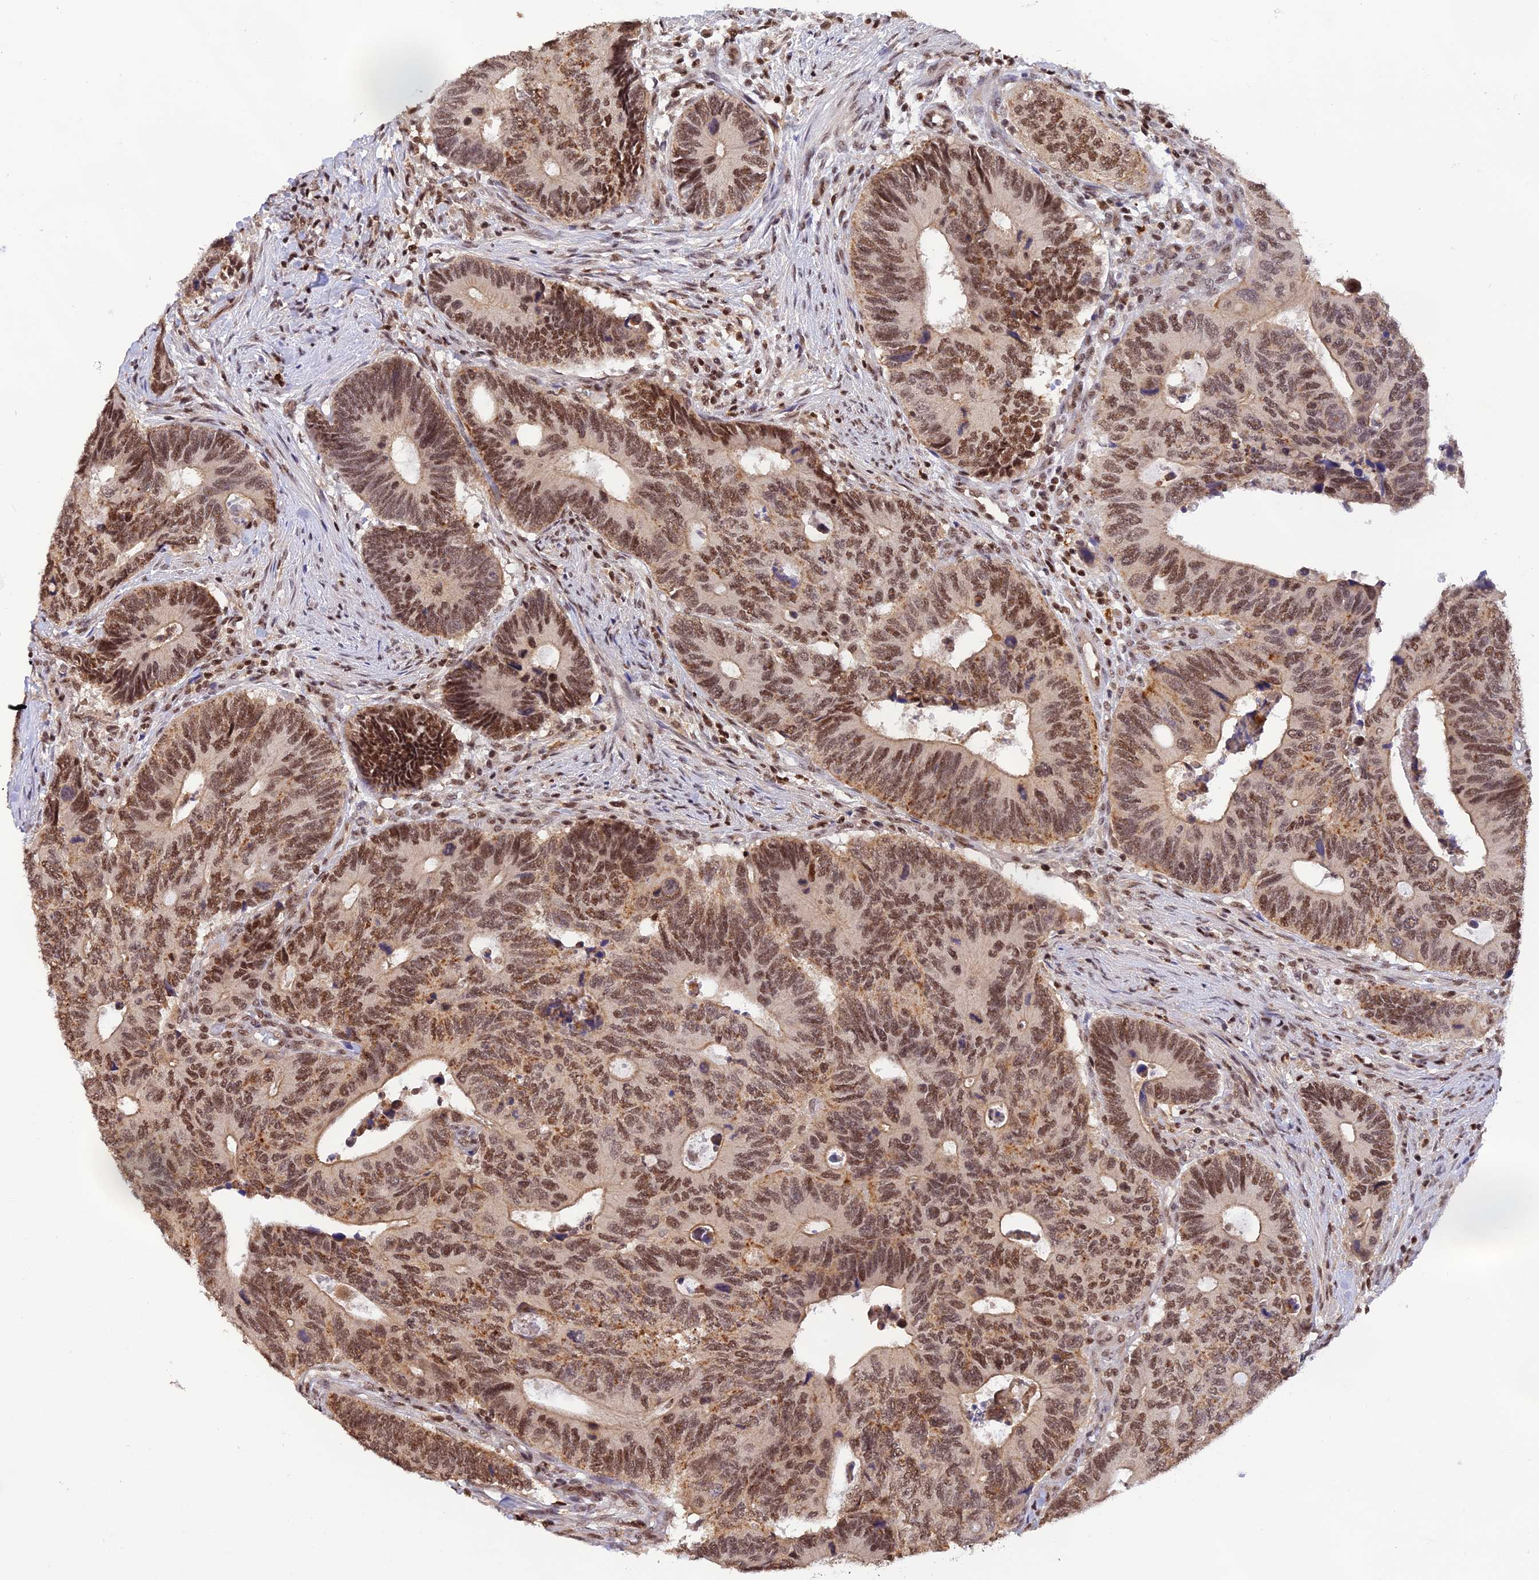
{"staining": {"intensity": "moderate", "quantity": ">75%", "location": "nuclear"}, "tissue": "colorectal cancer", "cell_type": "Tumor cells", "image_type": "cancer", "snomed": [{"axis": "morphology", "description": "Adenocarcinoma, NOS"}, {"axis": "topography", "description": "Colon"}], "caption": "Protein staining exhibits moderate nuclear expression in about >75% of tumor cells in colorectal cancer (adenocarcinoma).", "gene": "THAP11", "patient": {"sex": "male", "age": 87}}